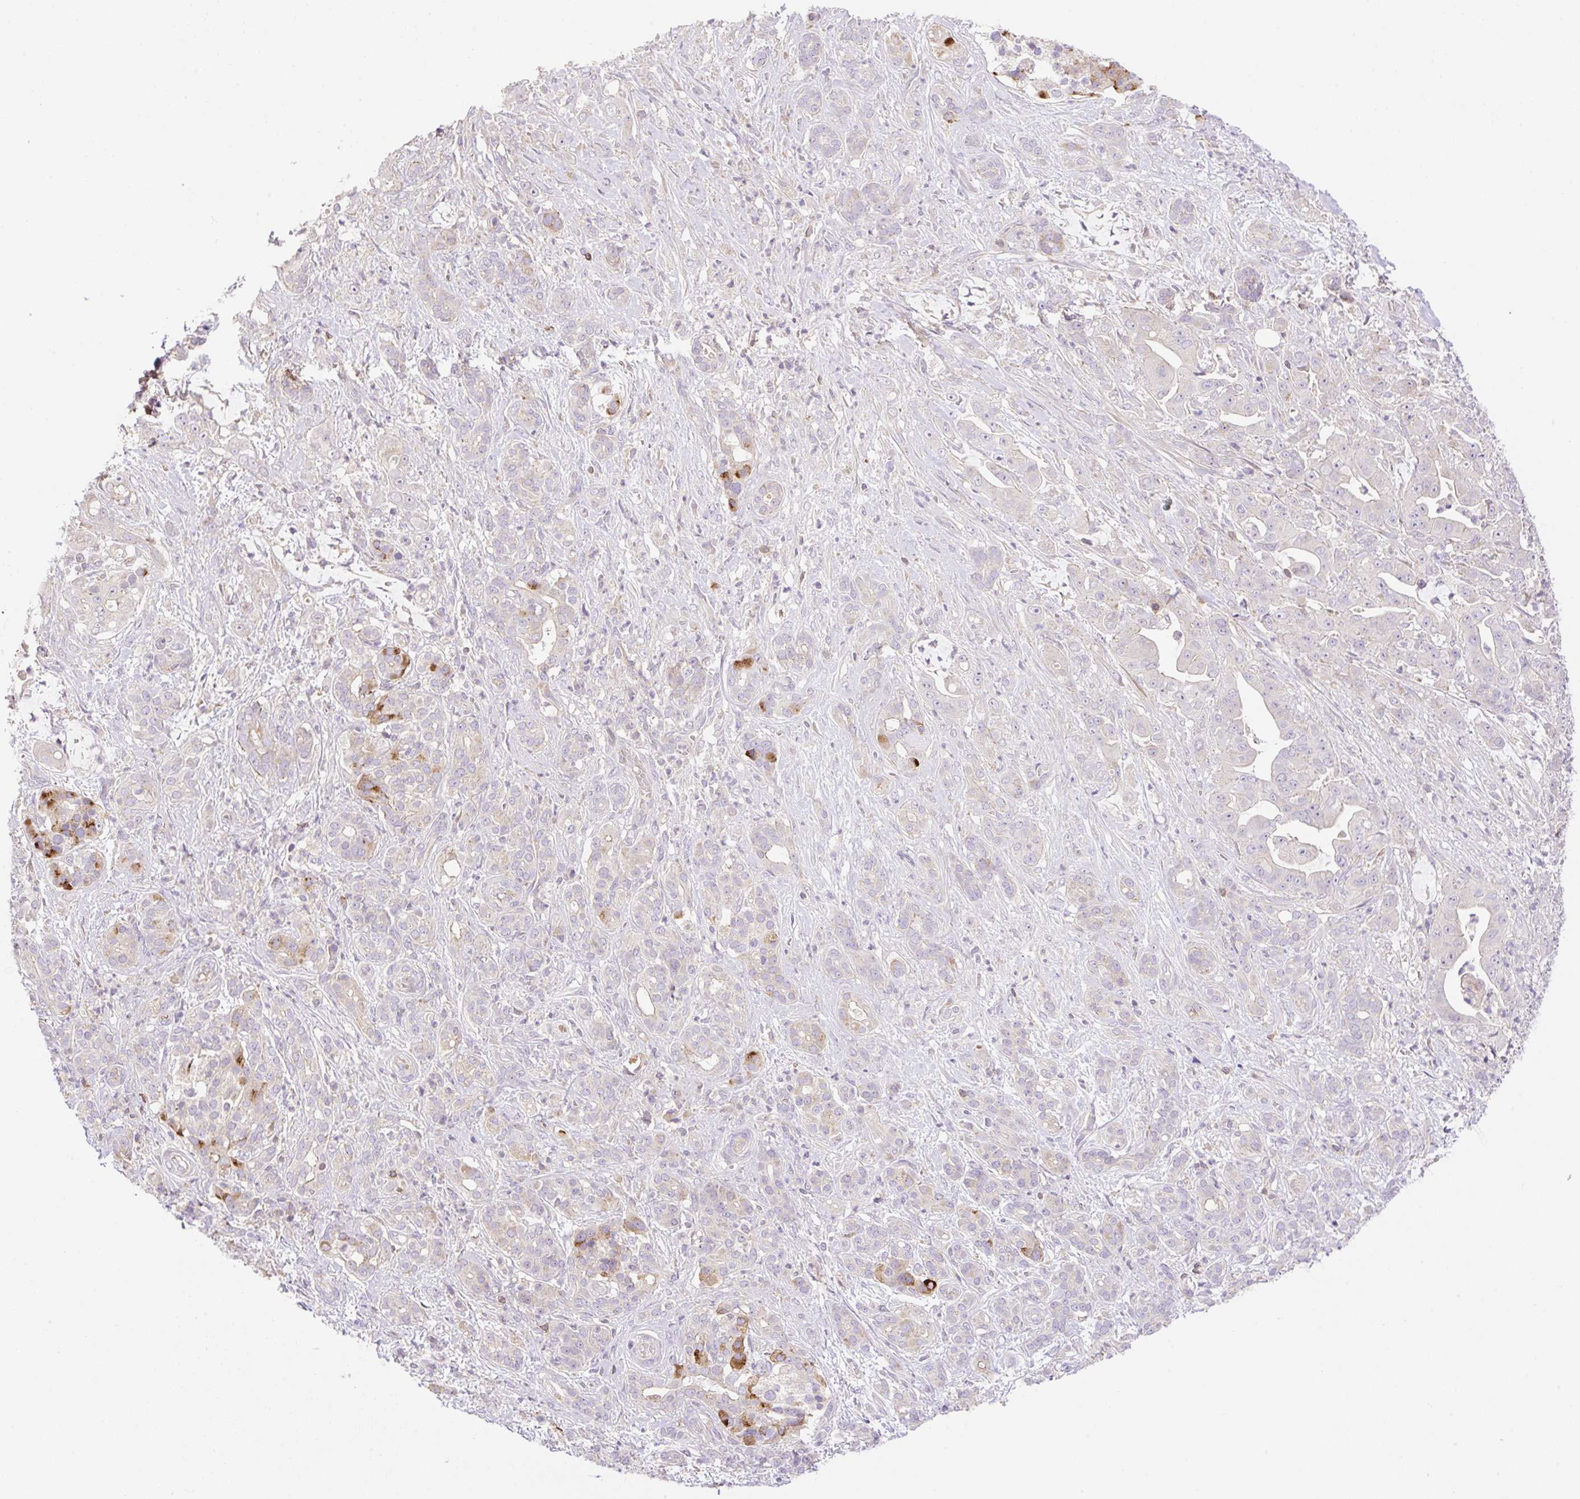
{"staining": {"intensity": "negative", "quantity": "none", "location": "none"}, "tissue": "pancreatic cancer", "cell_type": "Tumor cells", "image_type": "cancer", "snomed": [{"axis": "morphology", "description": "Adenocarcinoma, NOS"}, {"axis": "topography", "description": "Pancreas"}], "caption": "DAB (3,3'-diaminobenzidine) immunohistochemical staining of adenocarcinoma (pancreatic) displays no significant positivity in tumor cells. Brightfield microscopy of immunohistochemistry (IHC) stained with DAB (3,3'-diaminobenzidine) (brown) and hematoxylin (blue), captured at high magnification.", "gene": "VPS25", "patient": {"sex": "male", "age": 57}}